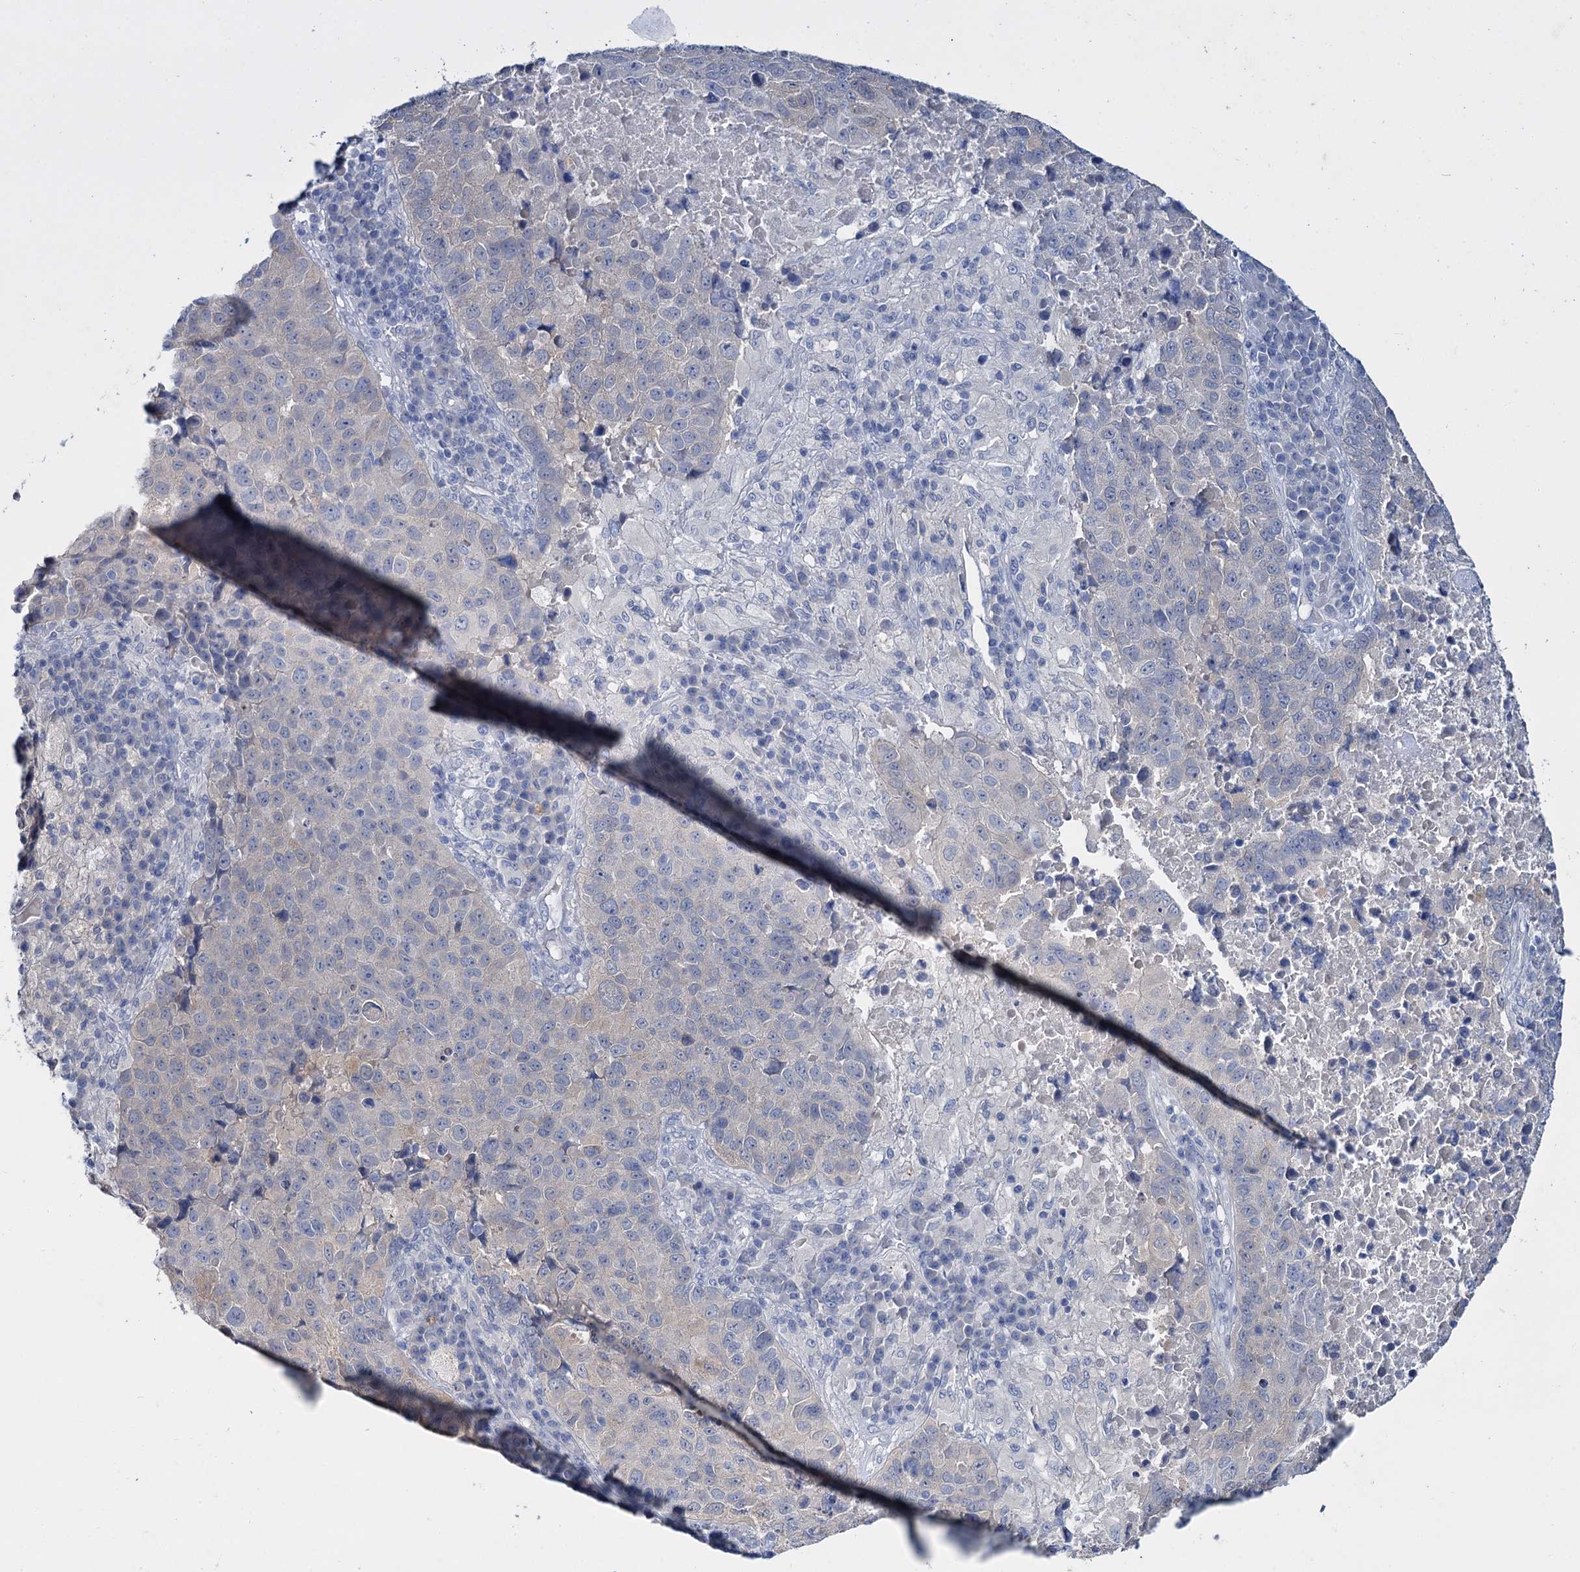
{"staining": {"intensity": "negative", "quantity": "none", "location": "none"}, "tissue": "lung cancer", "cell_type": "Tumor cells", "image_type": "cancer", "snomed": [{"axis": "morphology", "description": "Squamous cell carcinoma, NOS"}, {"axis": "topography", "description": "Lung"}], "caption": "A high-resolution histopathology image shows immunohistochemistry staining of lung squamous cell carcinoma, which reveals no significant staining in tumor cells.", "gene": "LYZL4", "patient": {"sex": "male", "age": 73}}